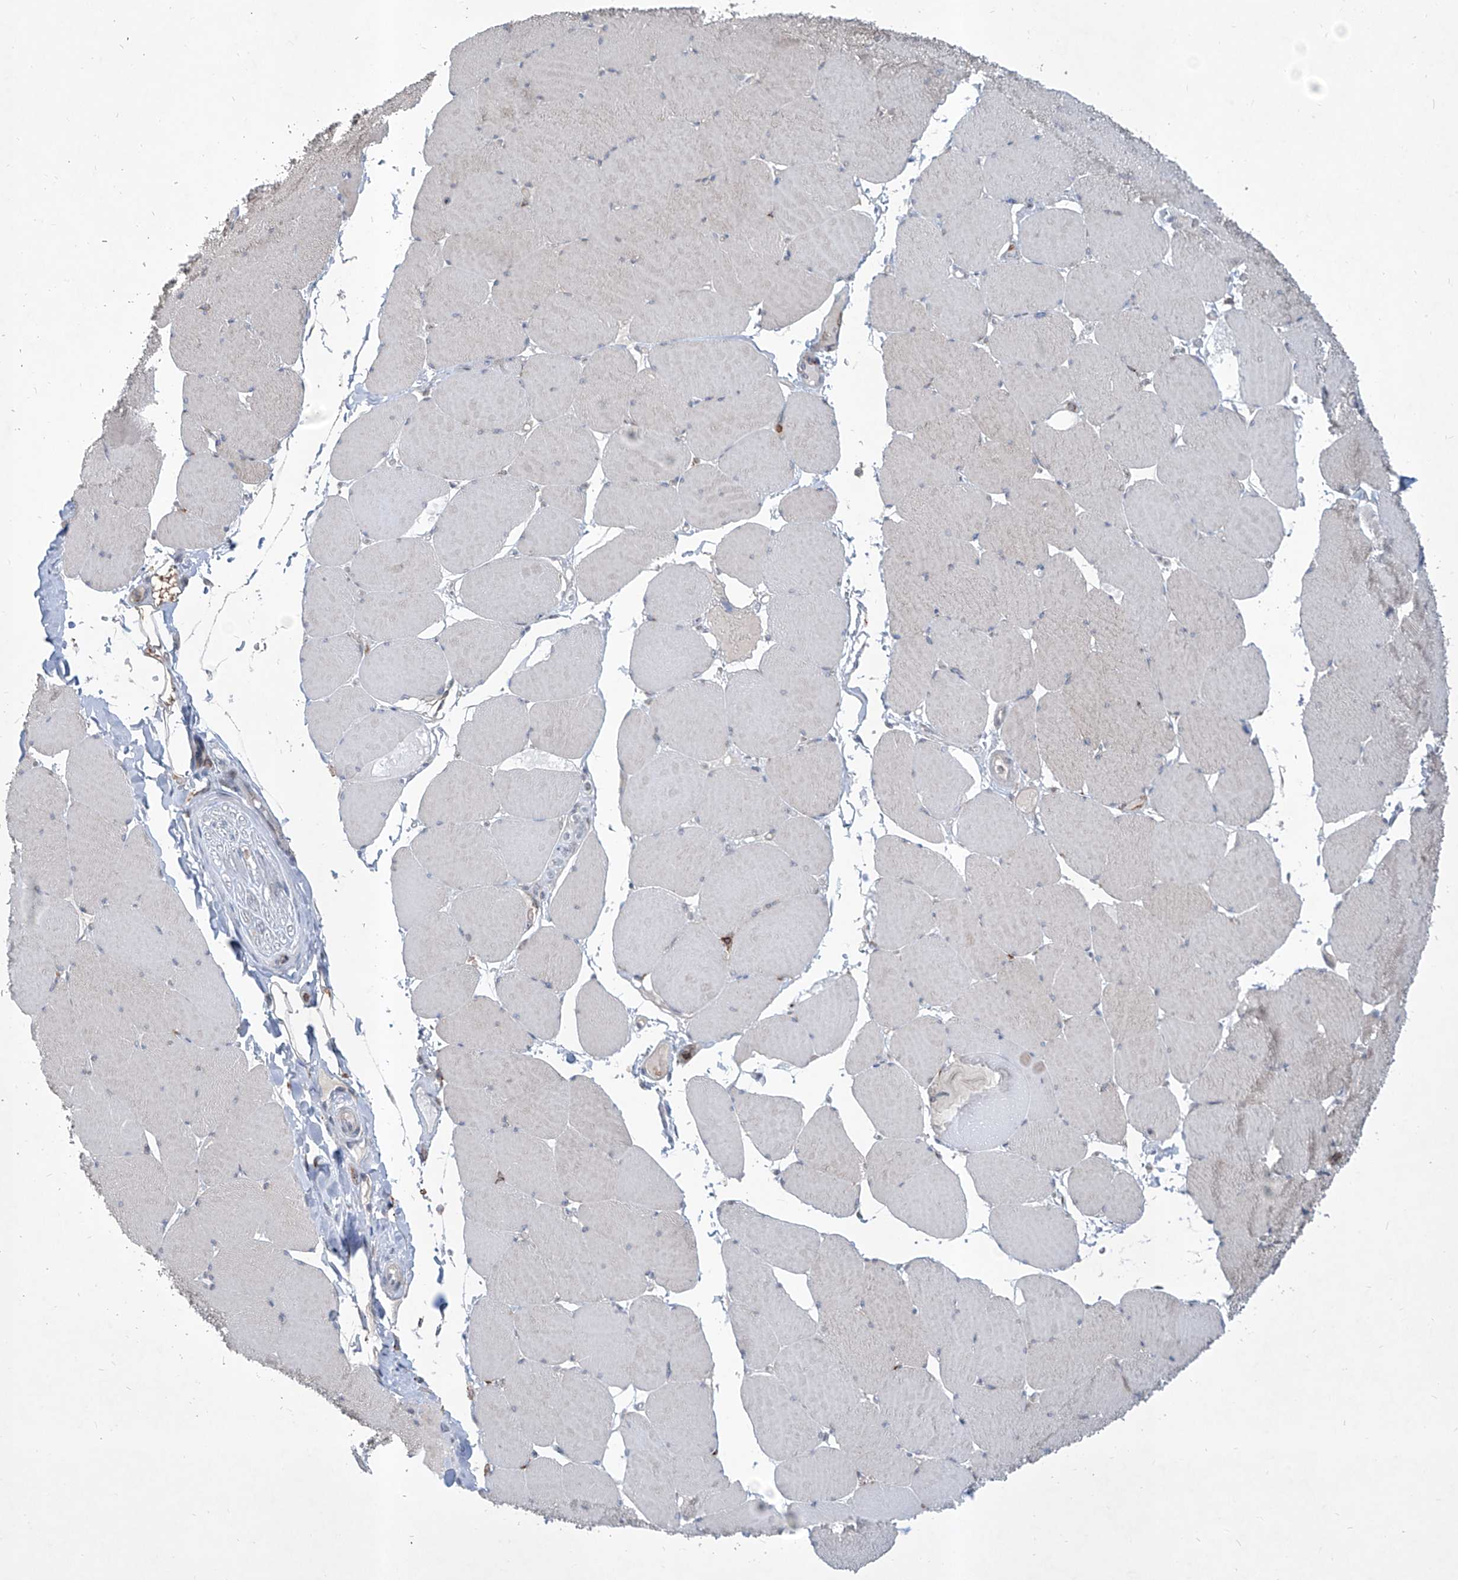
{"staining": {"intensity": "weak", "quantity": "25%-75%", "location": "cytoplasmic/membranous"}, "tissue": "skeletal muscle", "cell_type": "Myocytes", "image_type": "normal", "snomed": [{"axis": "morphology", "description": "Normal tissue, NOS"}, {"axis": "topography", "description": "Skeletal muscle"}, {"axis": "topography", "description": "Head-Neck"}], "caption": "Immunohistochemical staining of unremarkable human skeletal muscle reveals 25%-75% levels of weak cytoplasmic/membranous protein expression in approximately 25%-75% of myocytes. Nuclei are stained in blue.", "gene": "ZBTB48", "patient": {"sex": "male", "age": 66}}